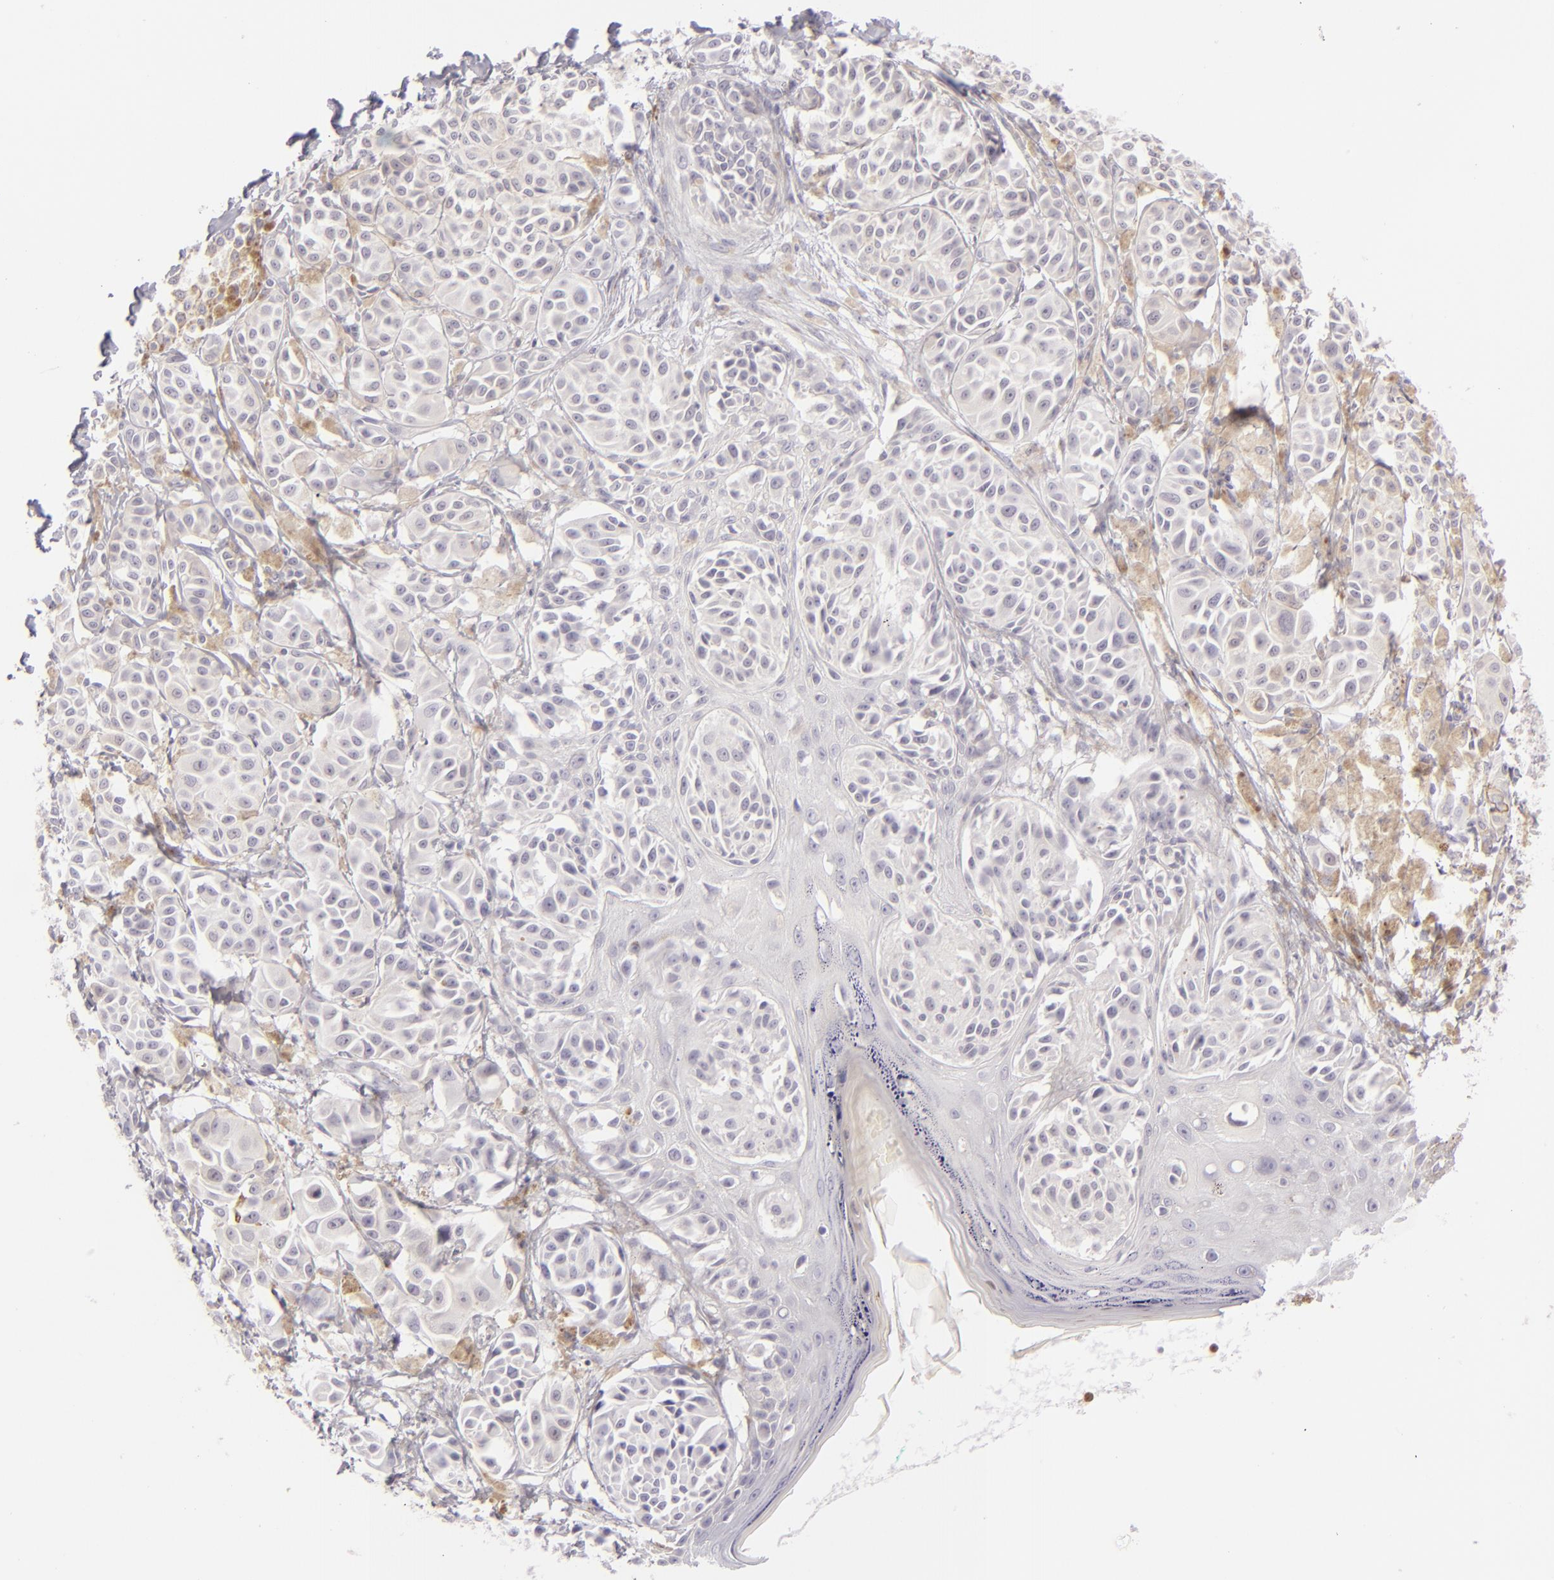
{"staining": {"intensity": "negative", "quantity": "none", "location": "none"}, "tissue": "melanoma", "cell_type": "Tumor cells", "image_type": "cancer", "snomed": [{"axis": "morphology", "description": "Malignant melanoma, NOS"}, {"axis": "topography", "description": "Skin"}], "caption": "Image shows no protein positivity in tumor cells of melanoma tissue.", "gene": "CDX2", "patient": {"sex": "male", "age": 76}}